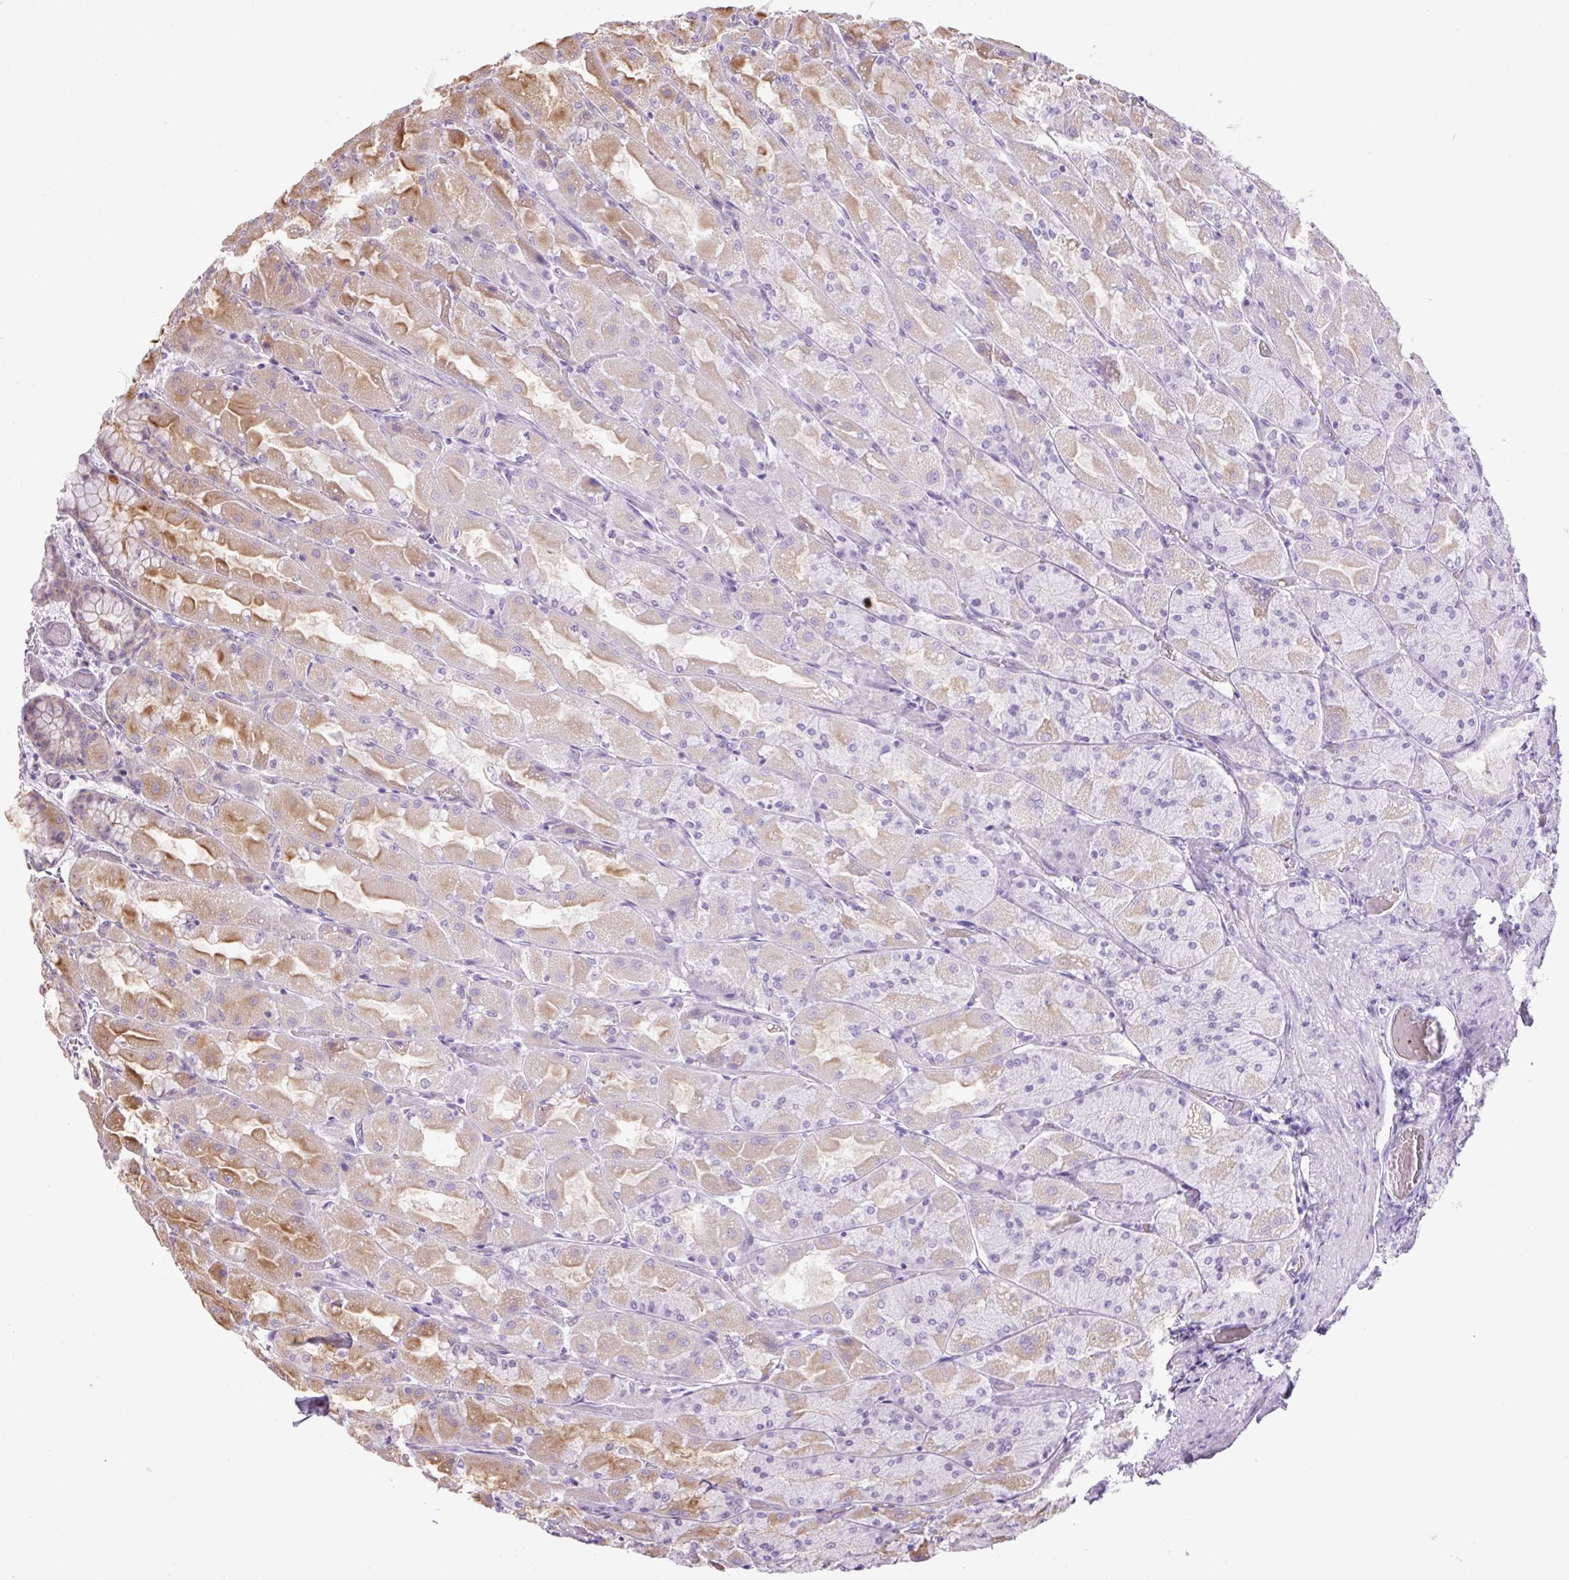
{"staining": {"intensity": "moderate", "quantity": "25%-75%", "location": "cytoplasmic/membranous"}, "tissue": "stomach", "cell_type": "Glandular cells", "image_type": "normal", "snomed": [{"axis": "morphology", "description": "Normal tissue, NOS"}, {"axis": "topography", "description": "Stomach"}], "caption": "The image displays a brown stain indicating the presence of a protein in the cytoplasmic/membranous of glandular cells in stomach. Nuclei are stained in blue.", "gene": "ICE1", "patient": {"sex": "female", "age": 61}}